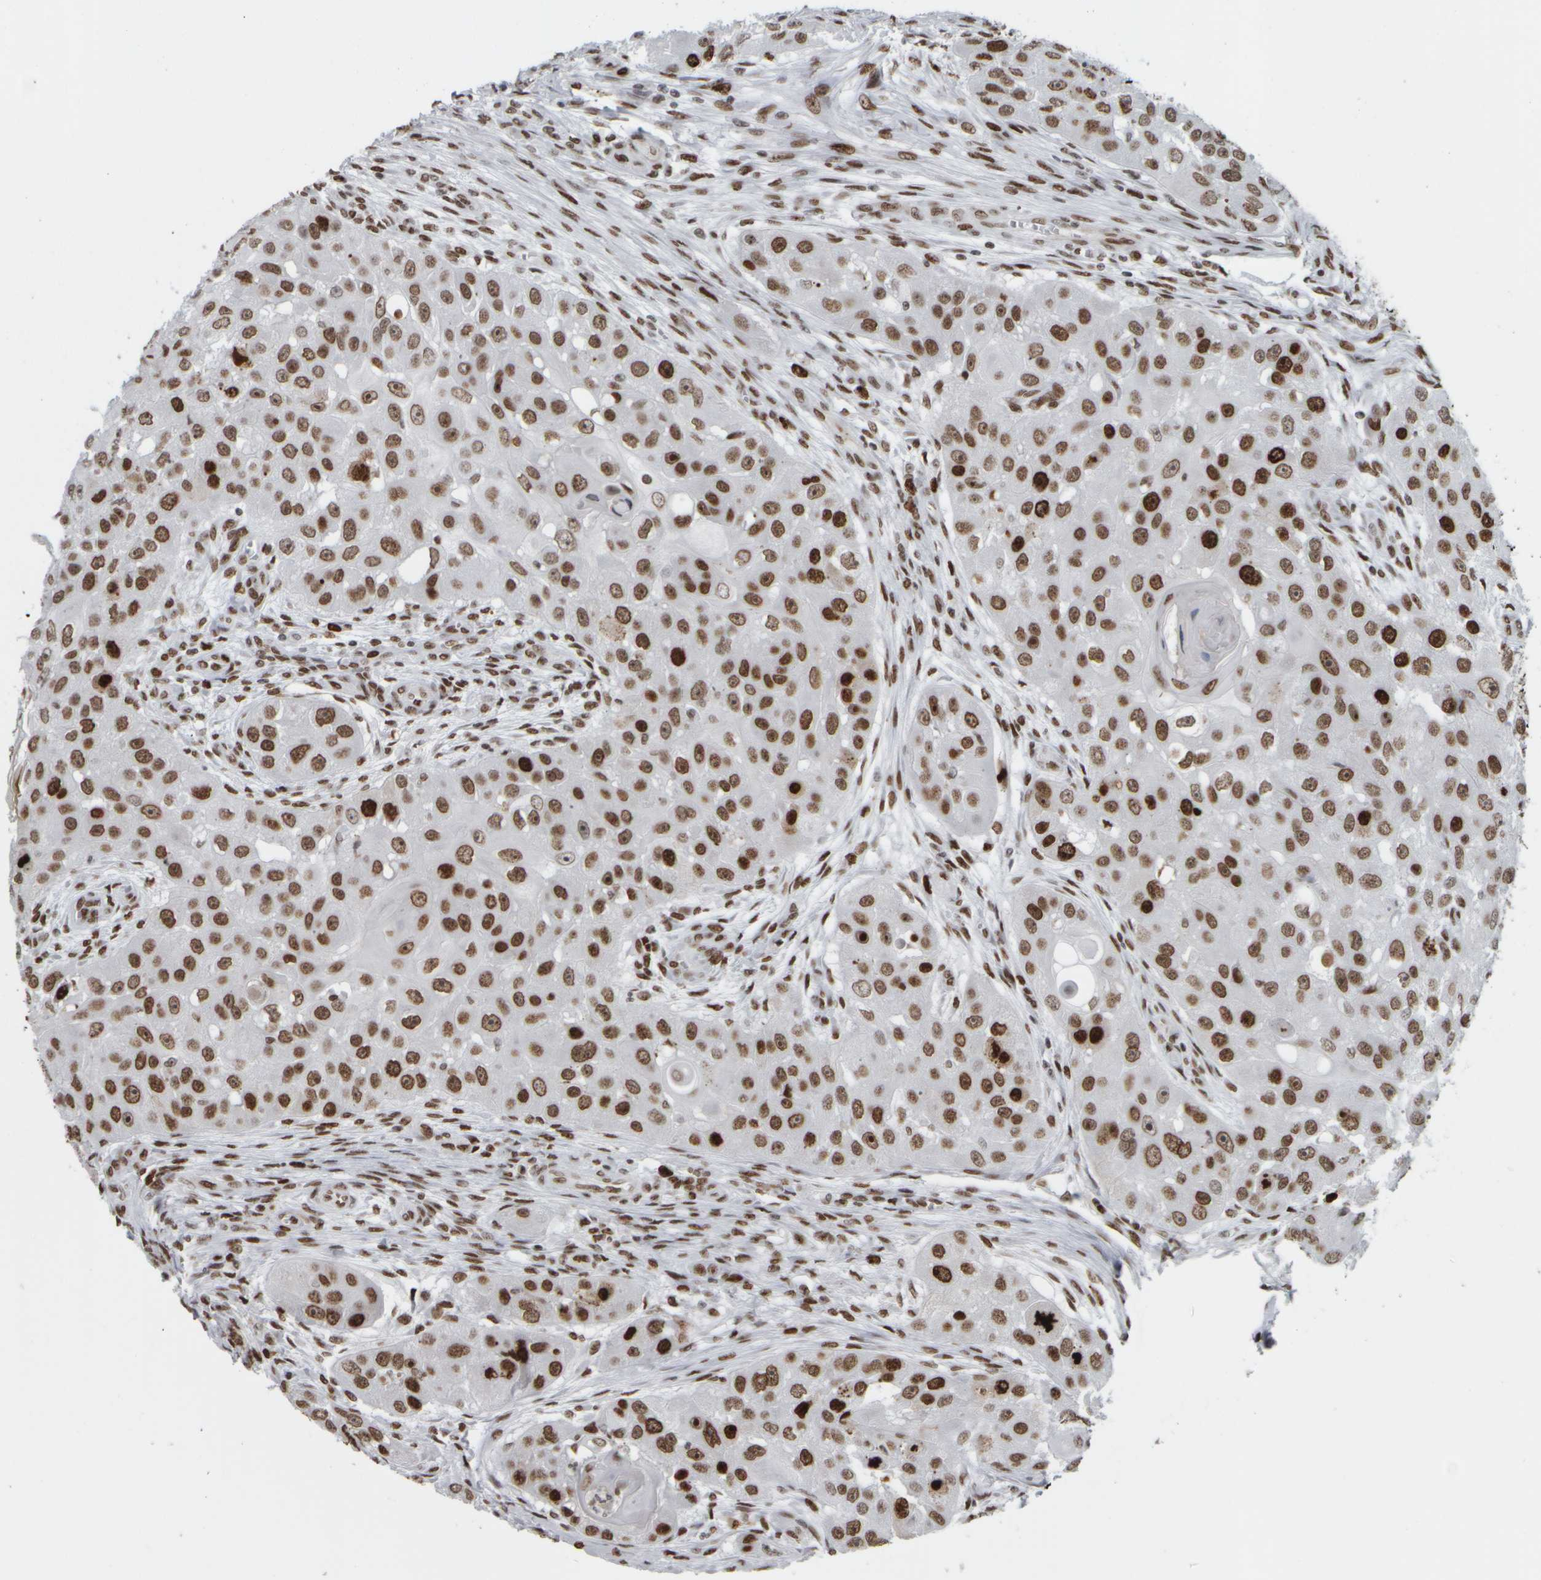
{"staining": {"intensity": "strong", "quantity": ">75%", "location": "nuclear"}, "tissue": "head and neck cancer", "cell_type": "Tumor cells", "image_type": "cancer", "snomed": [{"axis": "morphology", "description": "Normal tissue, NOS"}, {"axis": "morphology", "description": "Squamous cell carcinoma, NOS"}, {"axis": "topography", "description": "Skeletal muscle"}, {"axis": "topography", "description": "Head-Neck"}], "caption": "Immunohistochemical staining of human head and neck squamous cell carcinoma exhibits high levels of strong nuclear staining in about >75% of tumor cells. Using DAB (brown) and hematoxylin (blue) stains, captured at high magnification using brightfield microscopy.", "gene": "TOP2B", "patient": {"sex": "male", "age": 51}}